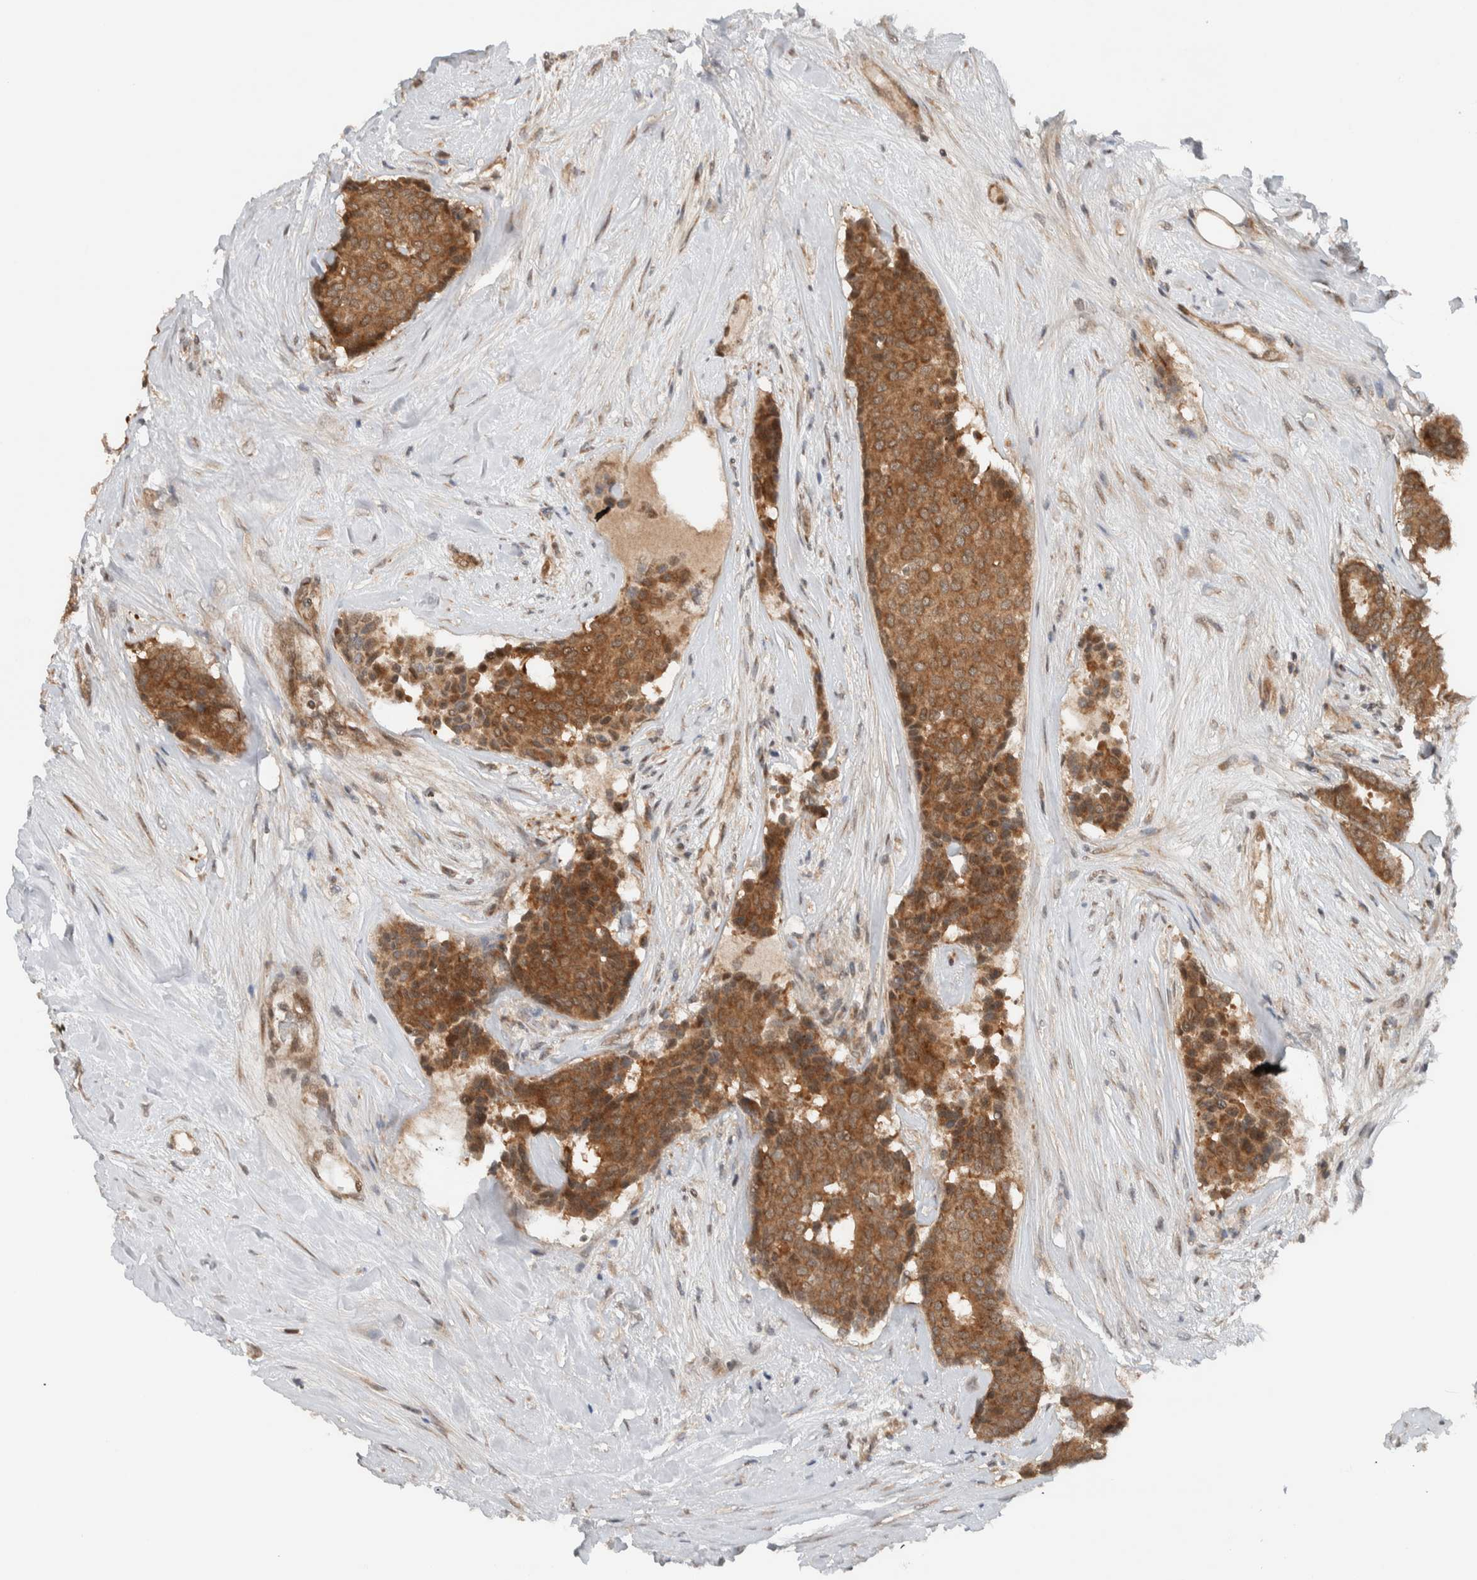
{"staining": {"intensity": "moderate", "quantity": ">75%", "location": "cytoplasmic/membranous"}, "tissue": "breast cancer", "cell_type": "Tumor cells", "image_type": "cancer", "snomed": [{"axis": "morphology", "description": "Duct carcinoma"}, {"axis": "topography", "description": "Breast"}], "caption": "Immunohistochemical staining of breast cancer (infiltrating ductal carcinoma) displays medium levels of moderate cytoplasmic/membranous positivity in approximately >75% of tumor cells.", "gene": "KLHL6", "patient": {"sex": "female", "age": 75}}